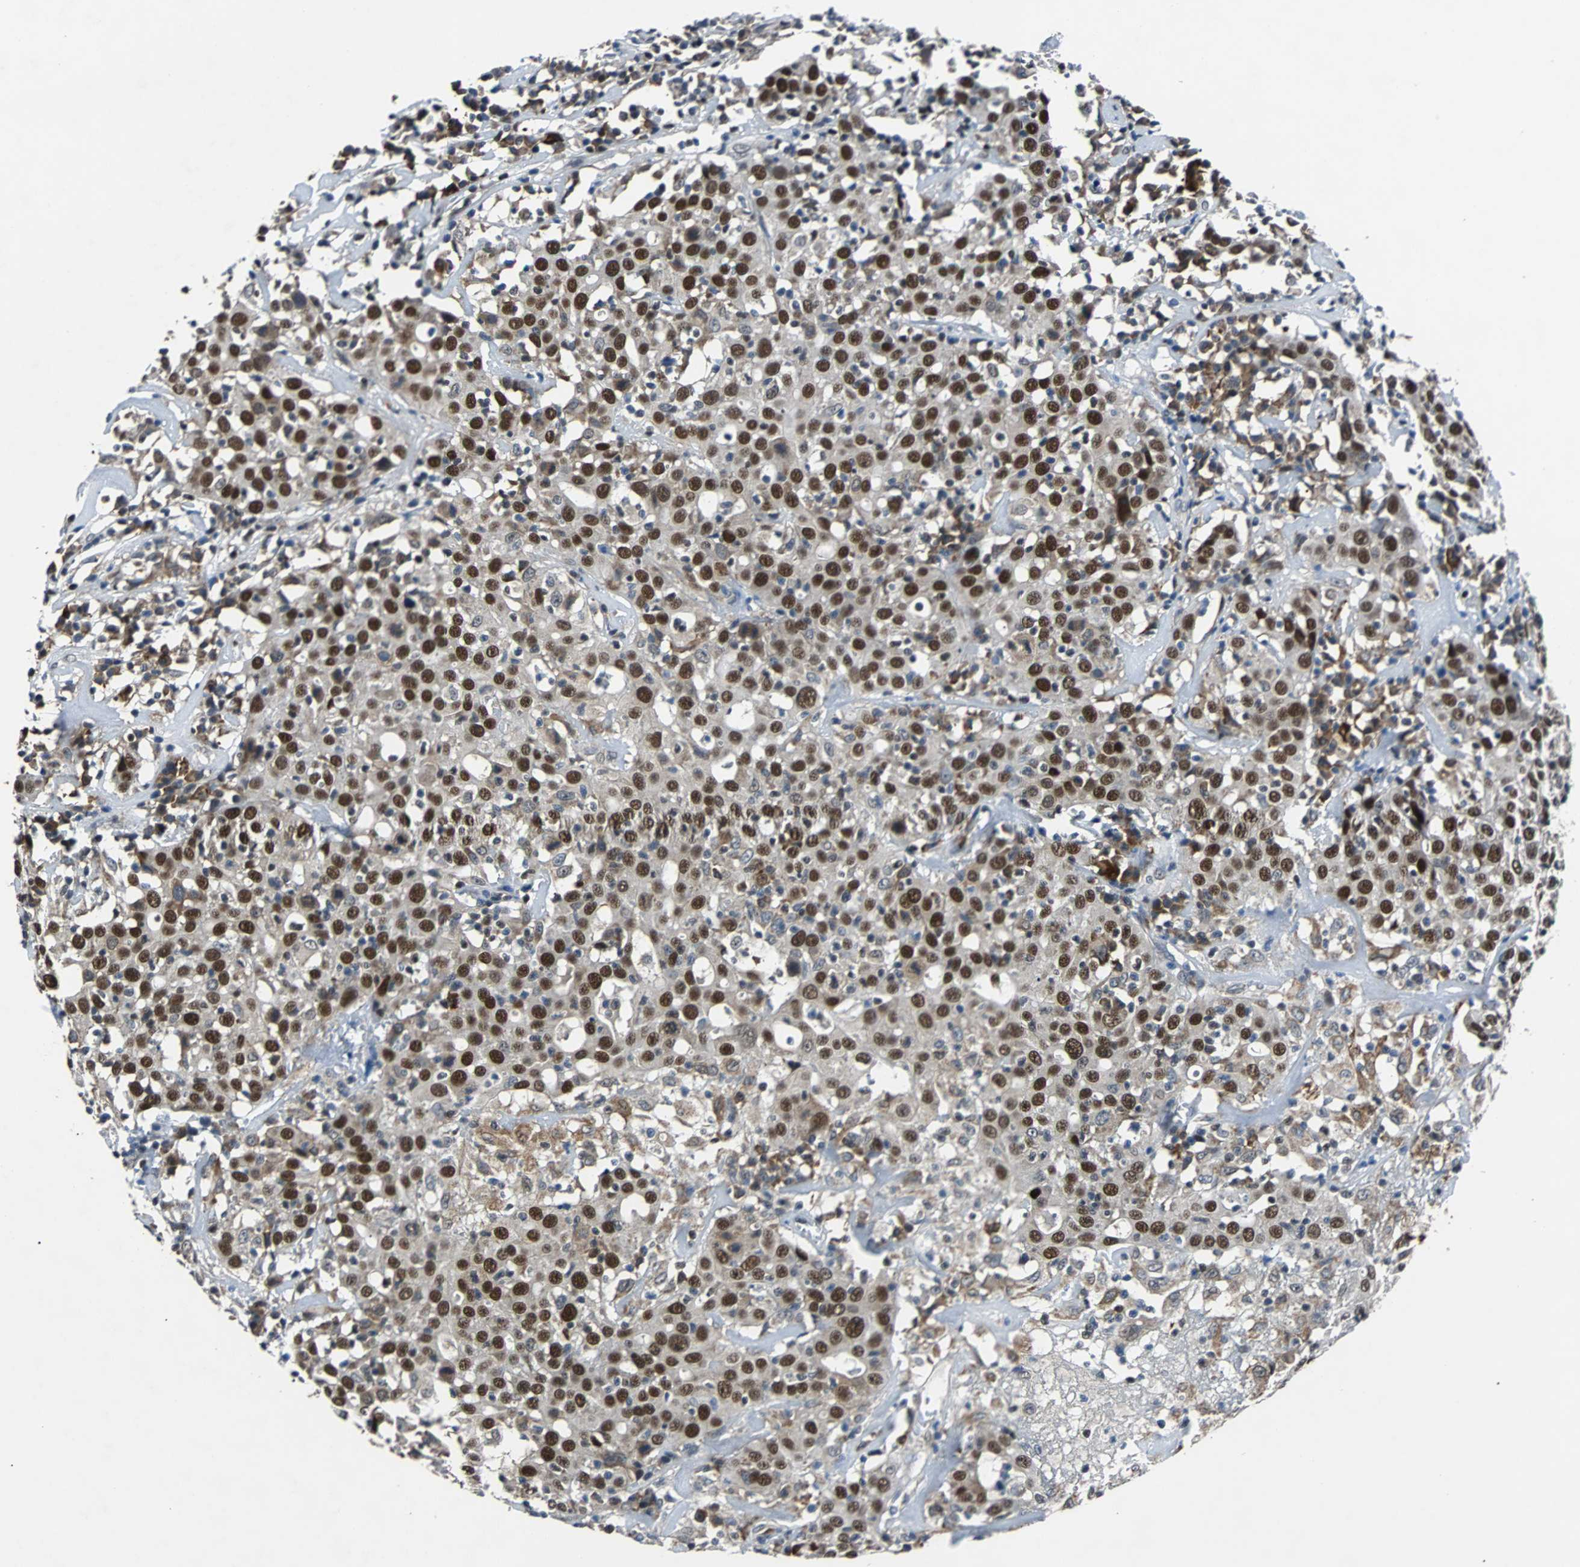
{"staining": {"intensity": "strong", "quantity": ">75%", "location": "nuclear"}, "tissue": "head and neck cancer", "cell_type": "Tumor cells", "image_type": "cancer", "snomed": [{"axis": "morphology", "description": "Adenocarcinoma, NOS"}, {"axis": "topography", "description": "Salivary gland"}, {"axis": "topography", "description": "Head-Neck"}], "caption": "DAB (3,3'-diaminobenzidine) immunohistochemical staining of human head and neck cancer (adenocarcinoma) exhibits strong nuclear protein positivity in about >75% of tumor cells. The staining was performed using DAB (3,3'-diaminobenzidine) to visualize the protein expression in brown, while the nuclei were stained in blue with hematoxylin (Magnification: 20x).", "gene": "USP28", "patient": {"sex": "female", "age": 65}}